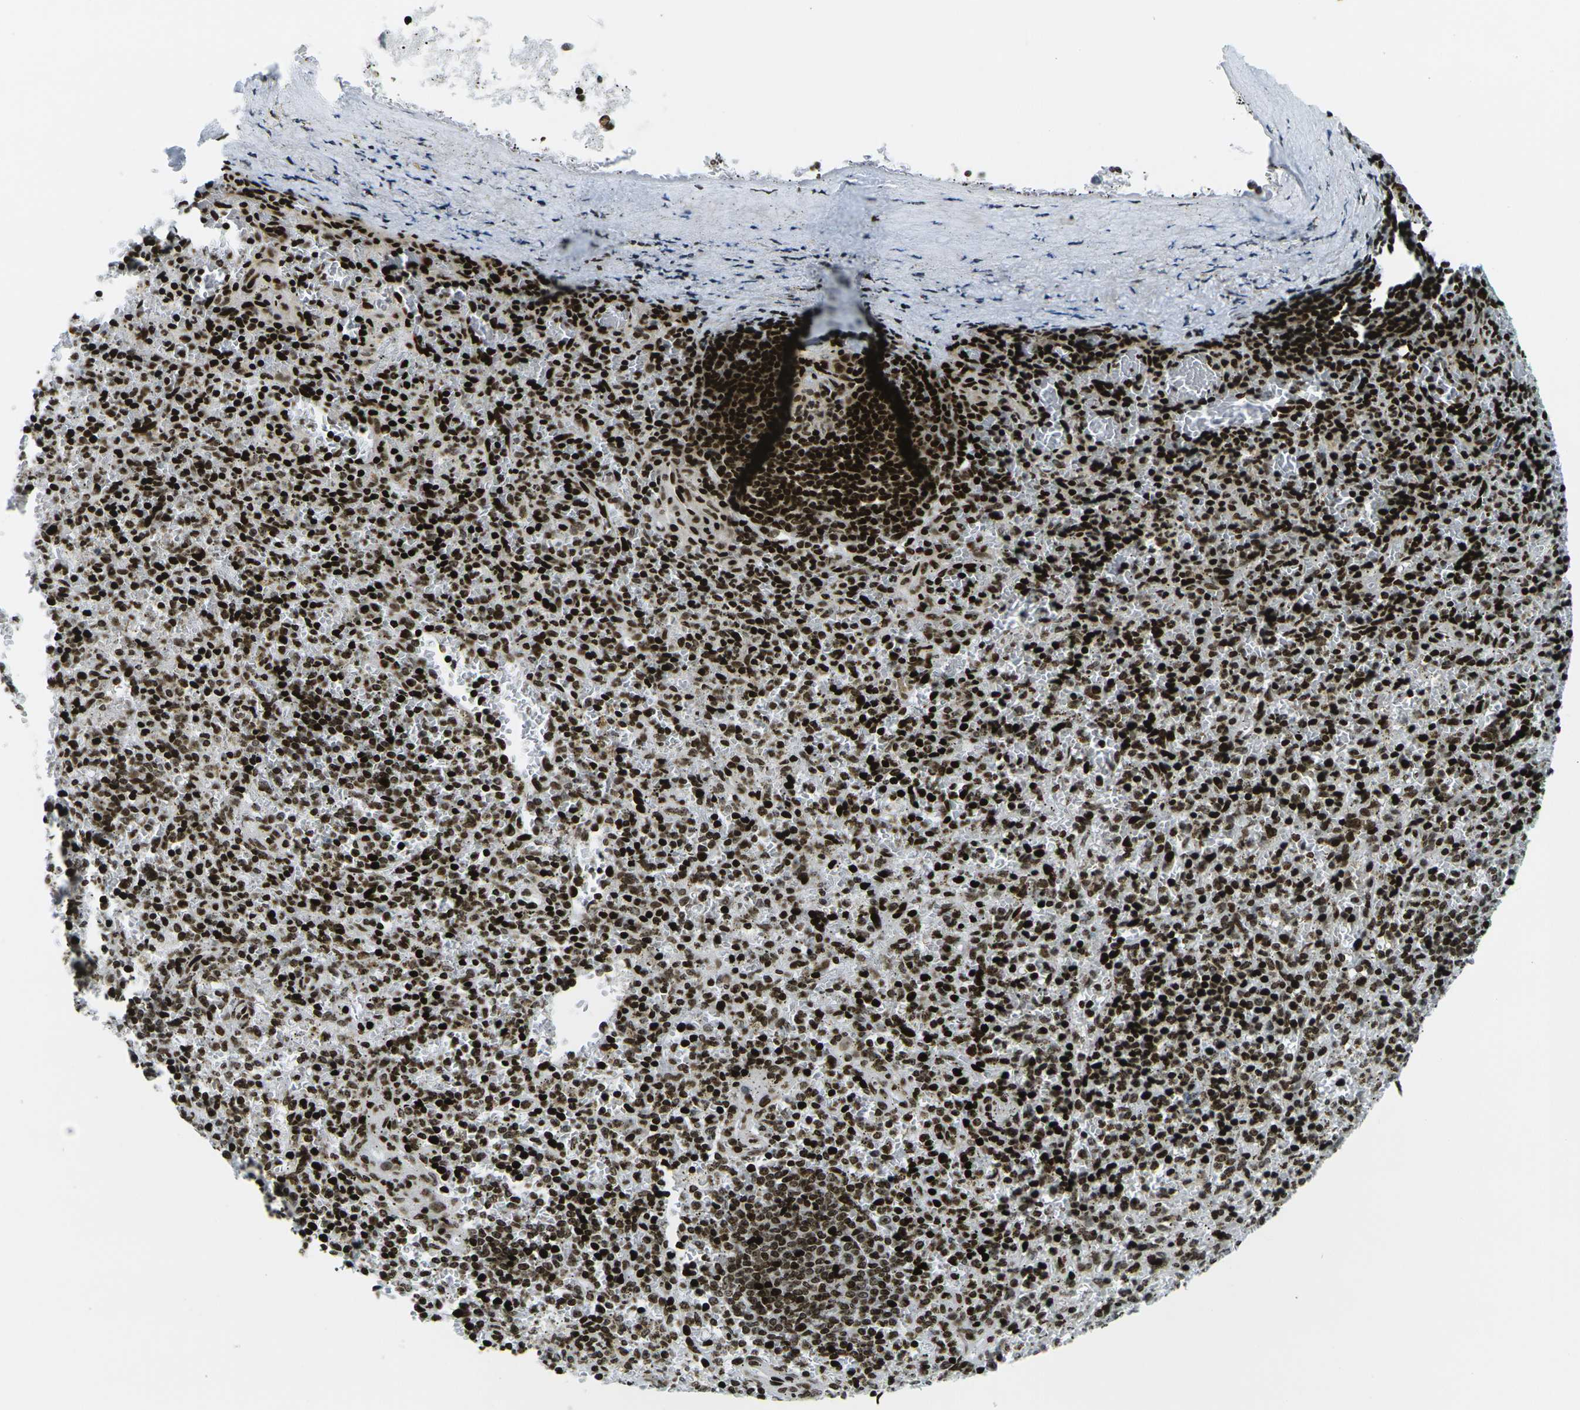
{"staining": {"intensity": "strong", "quantity": ">75%", "location": "nuclear"}, "tissue": "spleen", "cell_type": "Cells in red pulp", "image_type": "normal", "snomed": [{"axis": "morphology", "description": "Normal tissue, NOS"}, {"axis": "topography", "description": "Spleen"}], "caption": "Cells in red pulp reveal strong nuclear expression in about >75% of cells in unremarkable spleen. (DAB (3,3'-diaminobenzidine) = brown stain, brightfield microscopy at high magnification).", "gene": "H3", "patient": {"sex": "male", "age": 72}}